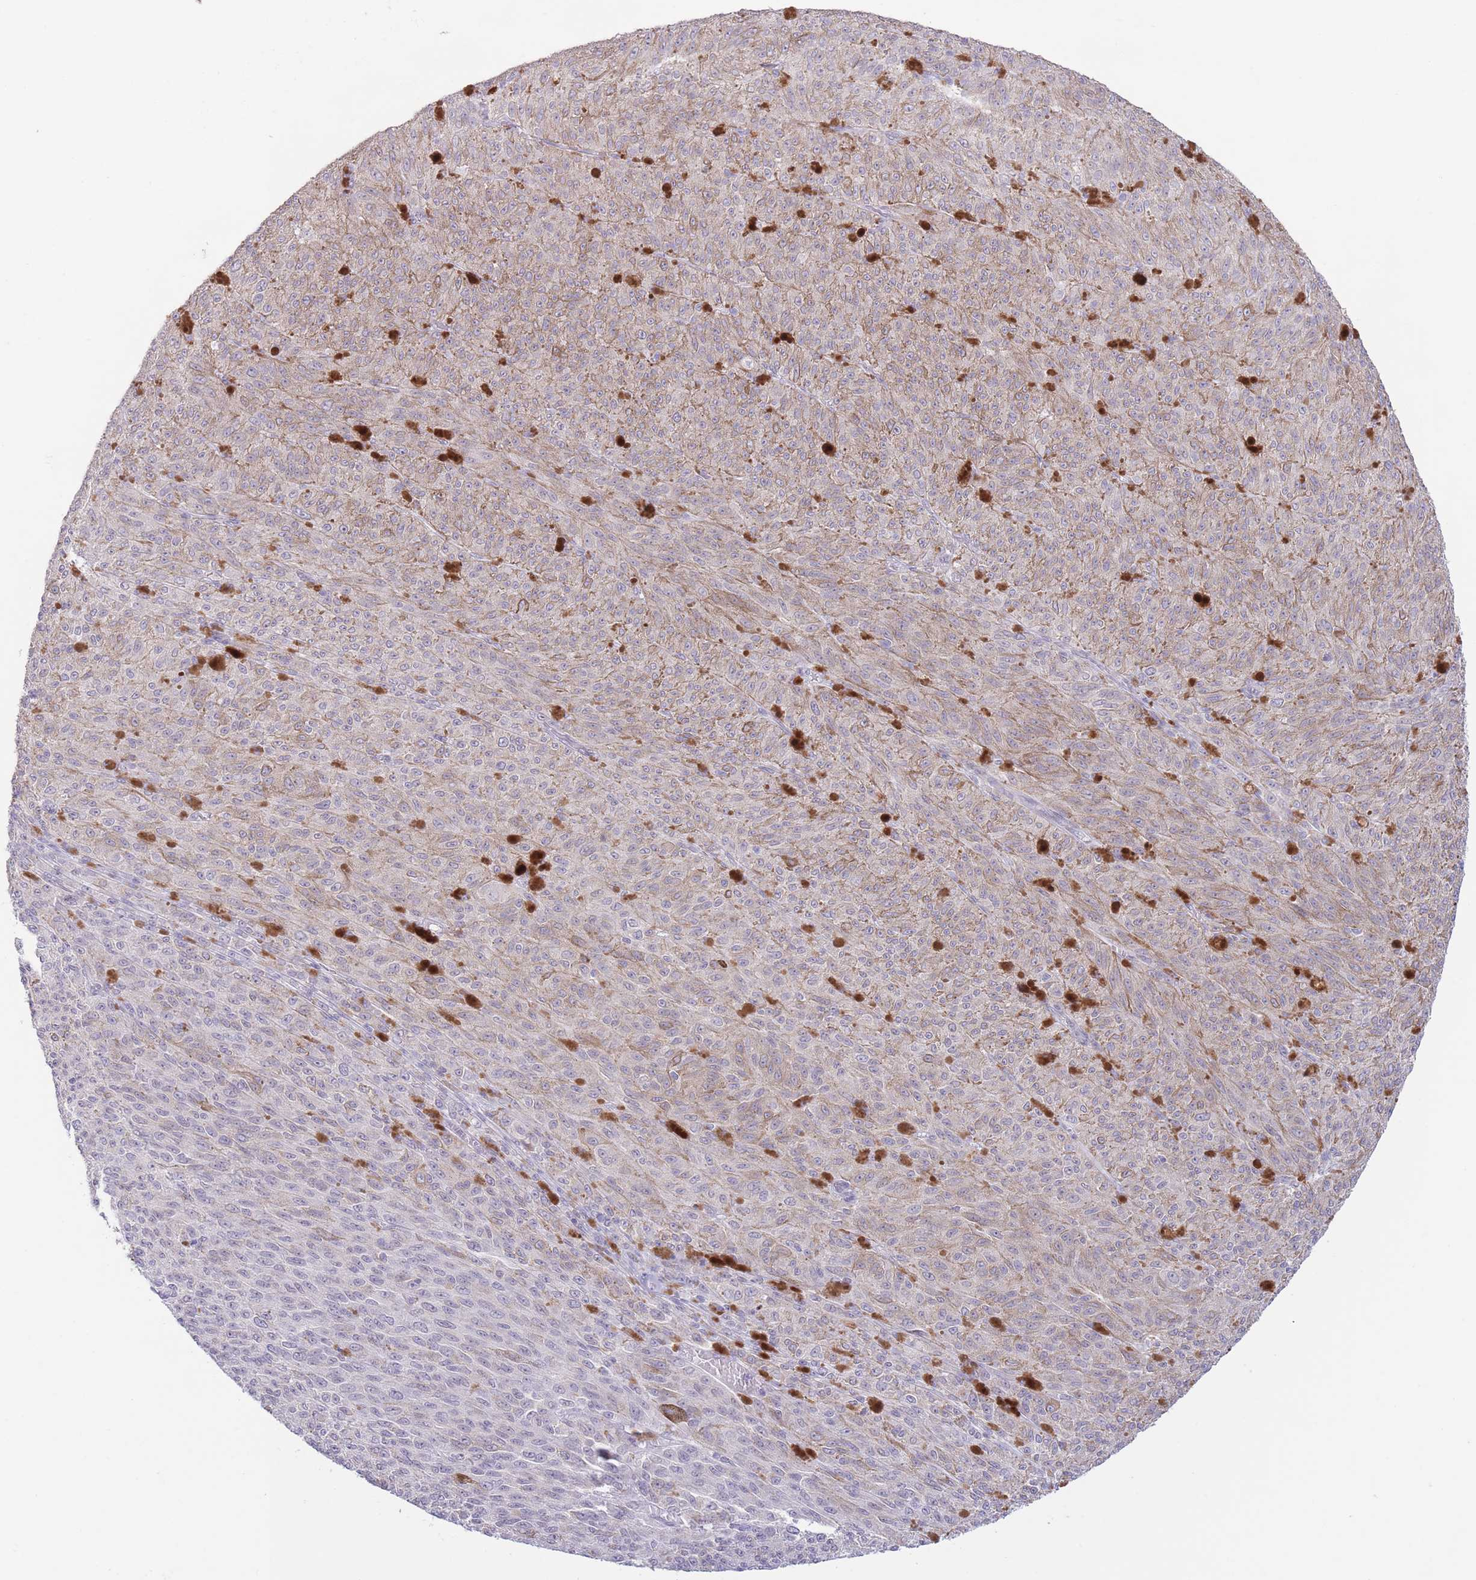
{"staining": {"intensity": "negative", "quantity": "none", "location": "none"}, "tissue": "melanoma", "cell_type": "Tumor cells", "image_type": "cancer", "snomed": [{"axis": "morphology", "description": "Malignant melanoma, NOS"}, {"axis": "topography", "description": "Skin"}], "caption": "Immunohistochemistry (IHC) of melanoma shows no positivity in tumor cells.", "gene": "LCLAT1", "patient": {"sex": "female", "age": 52}}